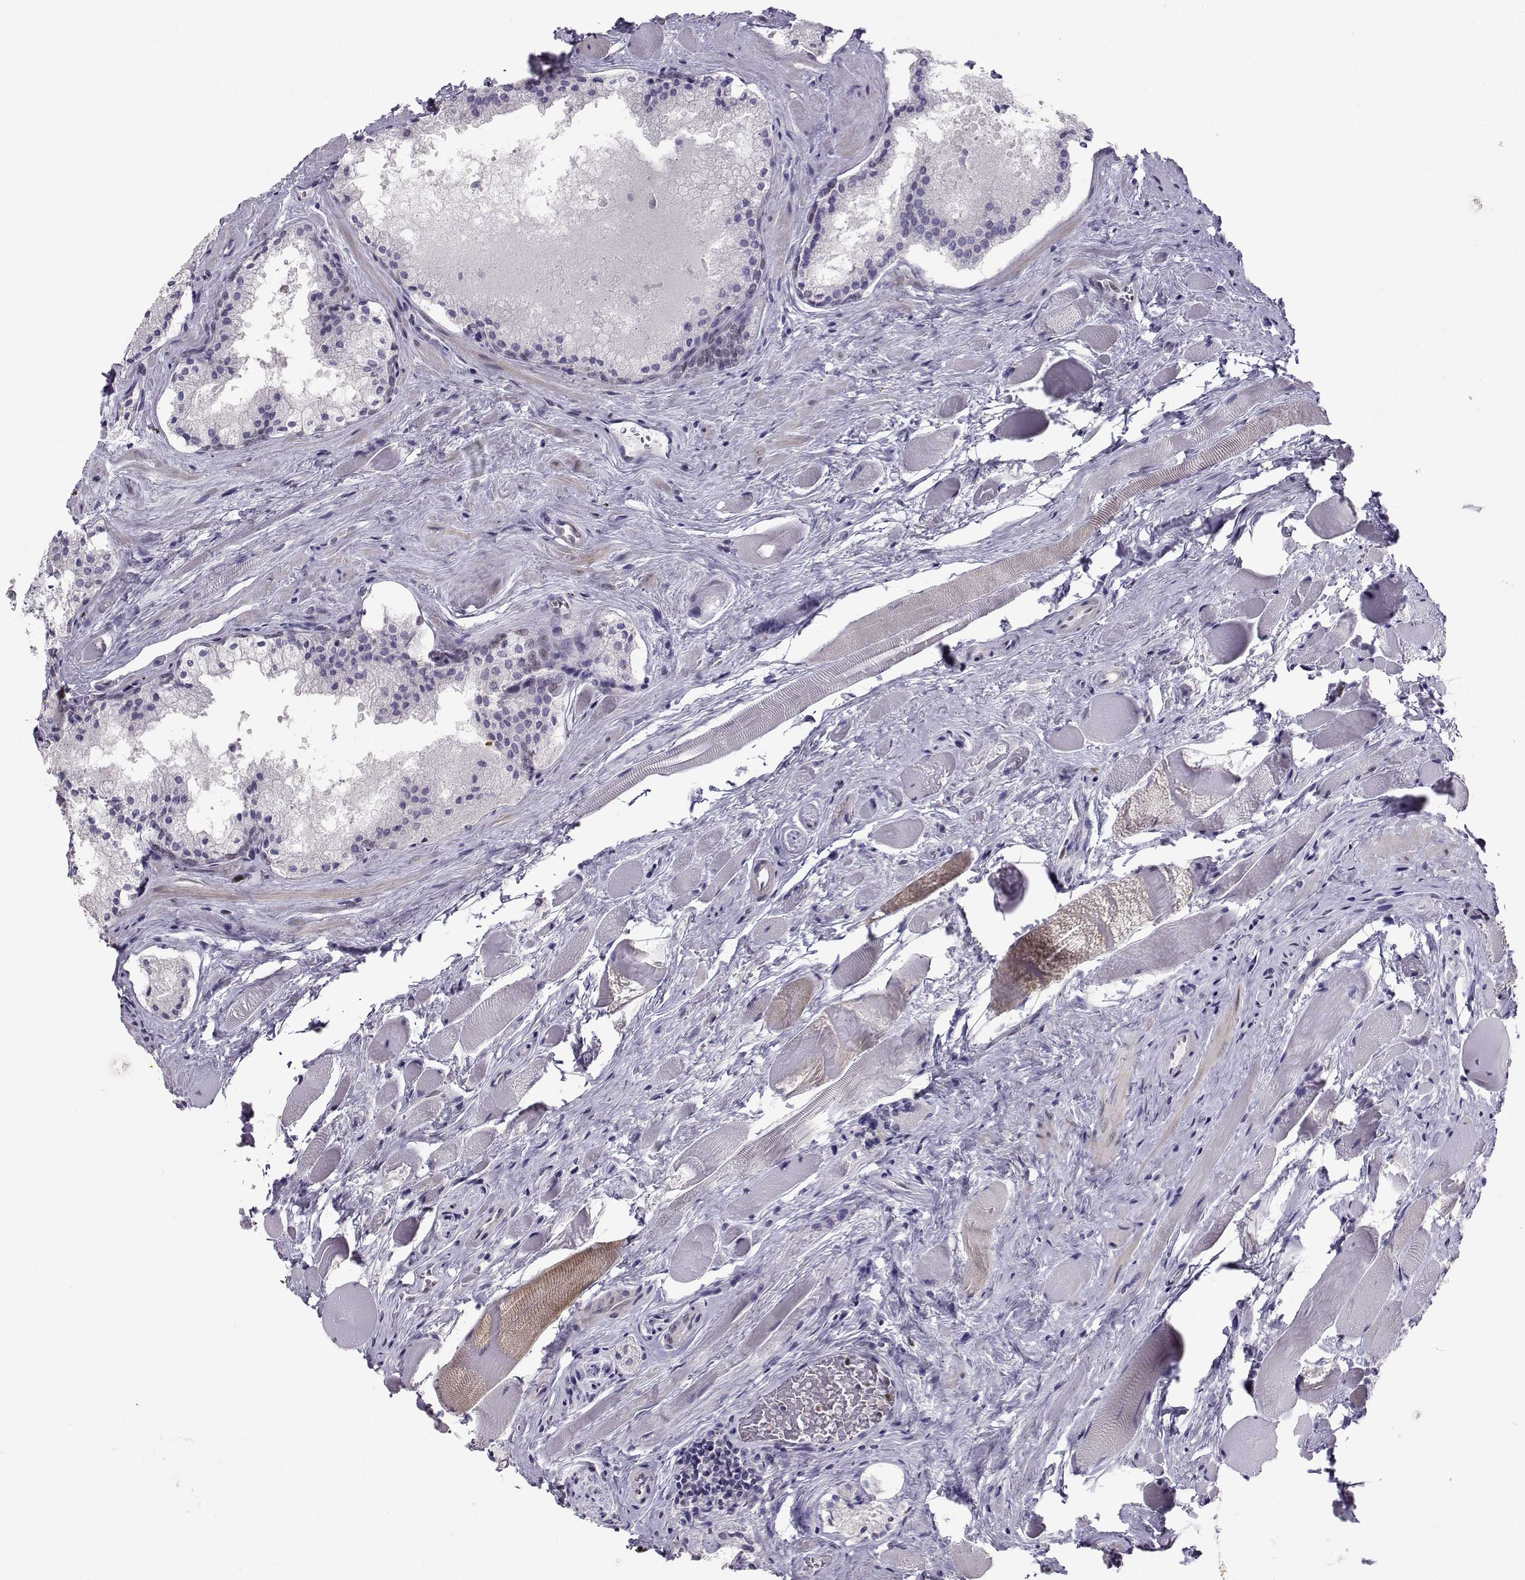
{"staining": {"intensity": "negative", "quantity": "none", "location": "none"}, "tissue": "prostate cancer", "cell_type": "Tumor cells", "image_type": "cancer", "snomed": [{"axis": "morphology", "description": "Adenocarcinoma, NOS"}, {"axis": "morphology", "description": "Adenocarcinoma, High grade"}, {"axis": "topography", "description": "Prostate"}], "caption": "This micrograph is of prostate cancer (high-grade adenocarcinoma) stained with immunohistochemistry to label a protein in brown with the nuclei are counter-stained blue. There is no expression in tumor cells.", "gene": "TEDC2", "patient": {"sex": "male", "age": 62}}